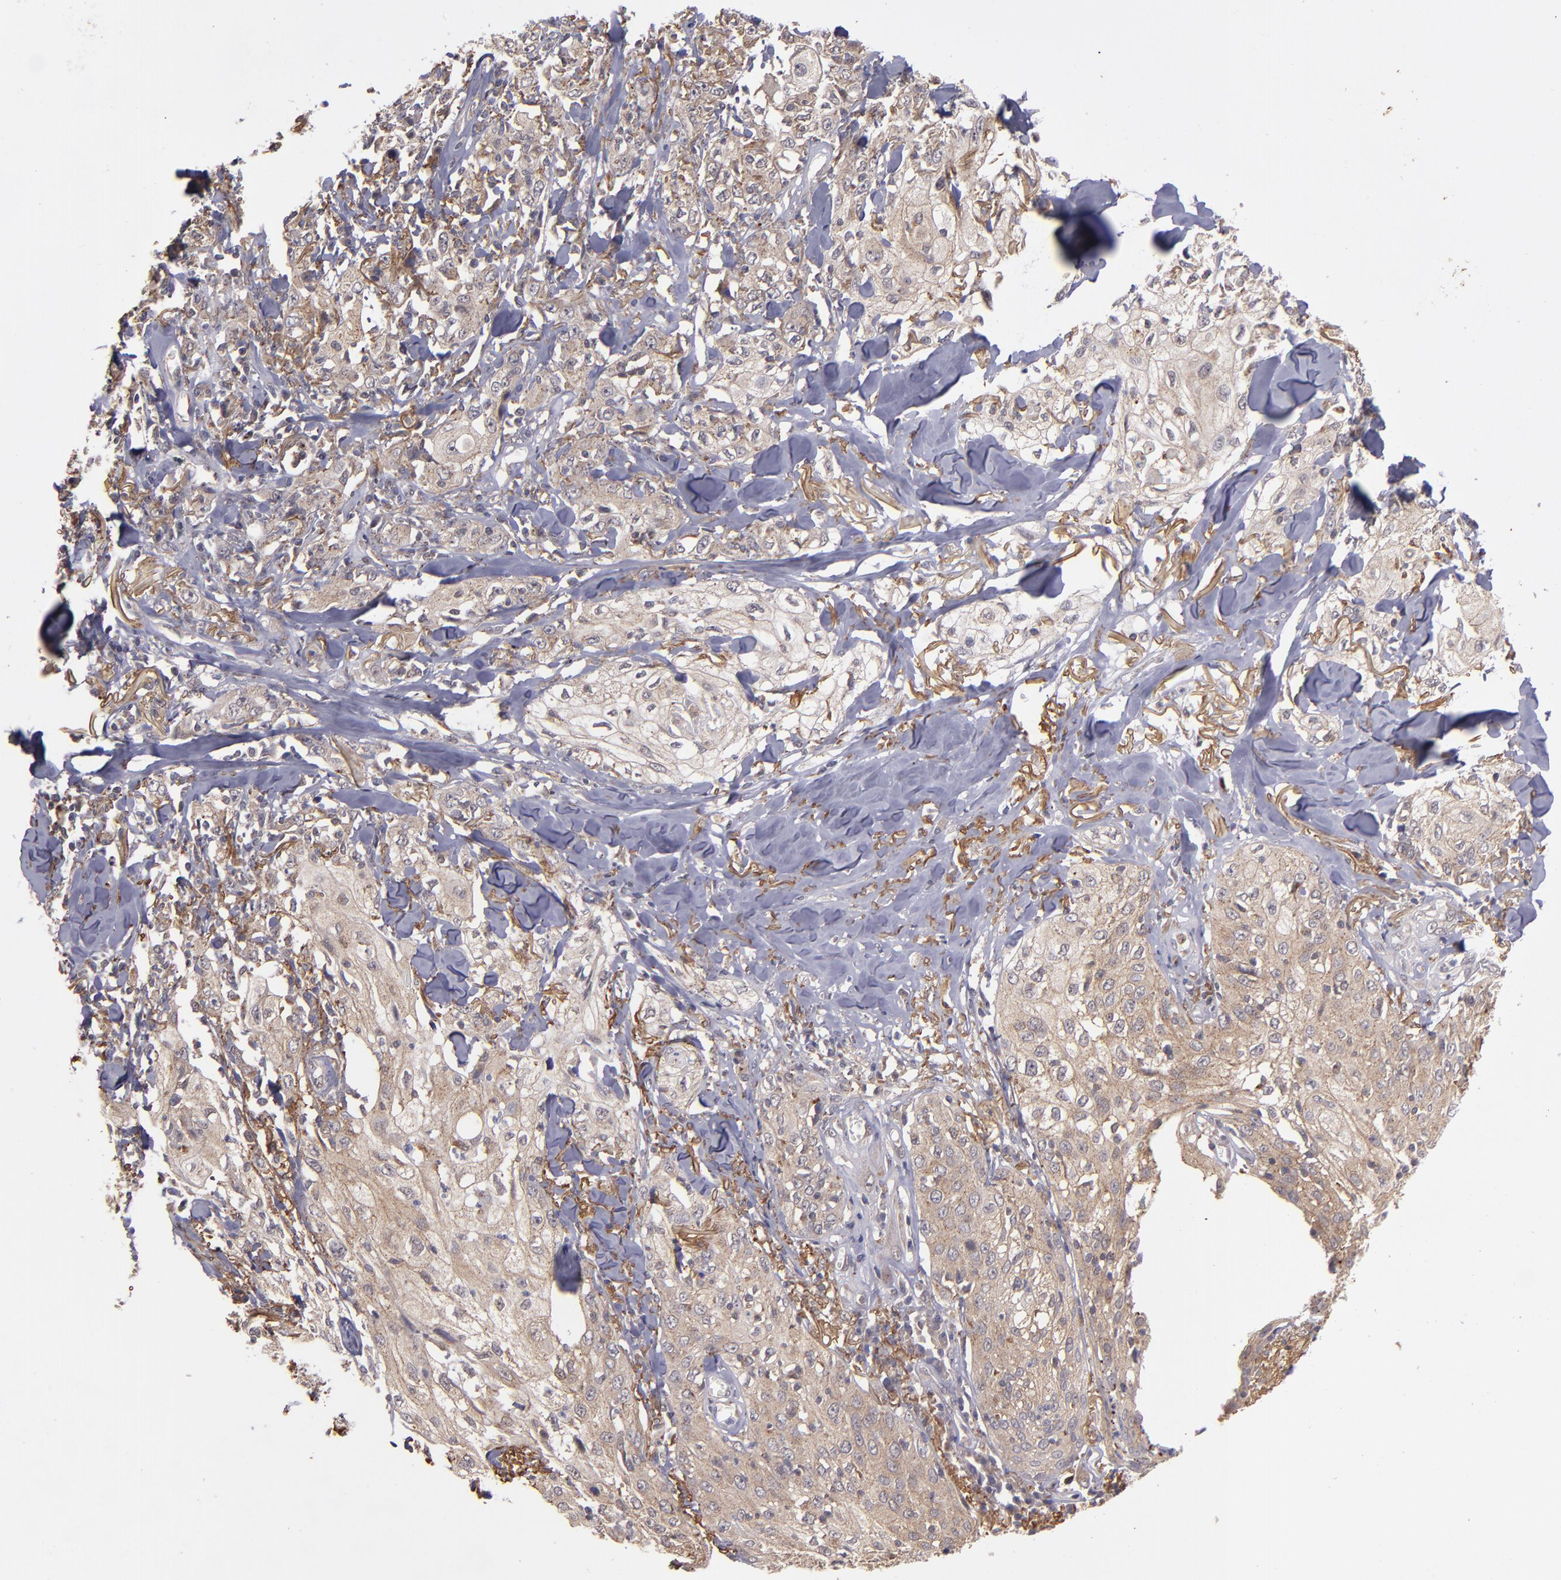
{"staining": {"intensity": "weak", "quantity": ">75%", "location": "cytoplasmic/membranous"}, "tissue": "skin cancer", "cell_type": "Tumor cells", "image_type": "cancer", "snomed": [{"axis": "morphology", "description": "Squamous cell carcinoma, NOS"}, {"axis": "topography", "description": "Skin"}], "caption": "This micrograph exhibits IHC staining of squamous cell carcinoma (skin), with low weak cytoplasmic/membranous staining in approximately >75% of tumor cells.", "gene": "ZFYVE1", "patient": {"sex": "male", "age": 65}}